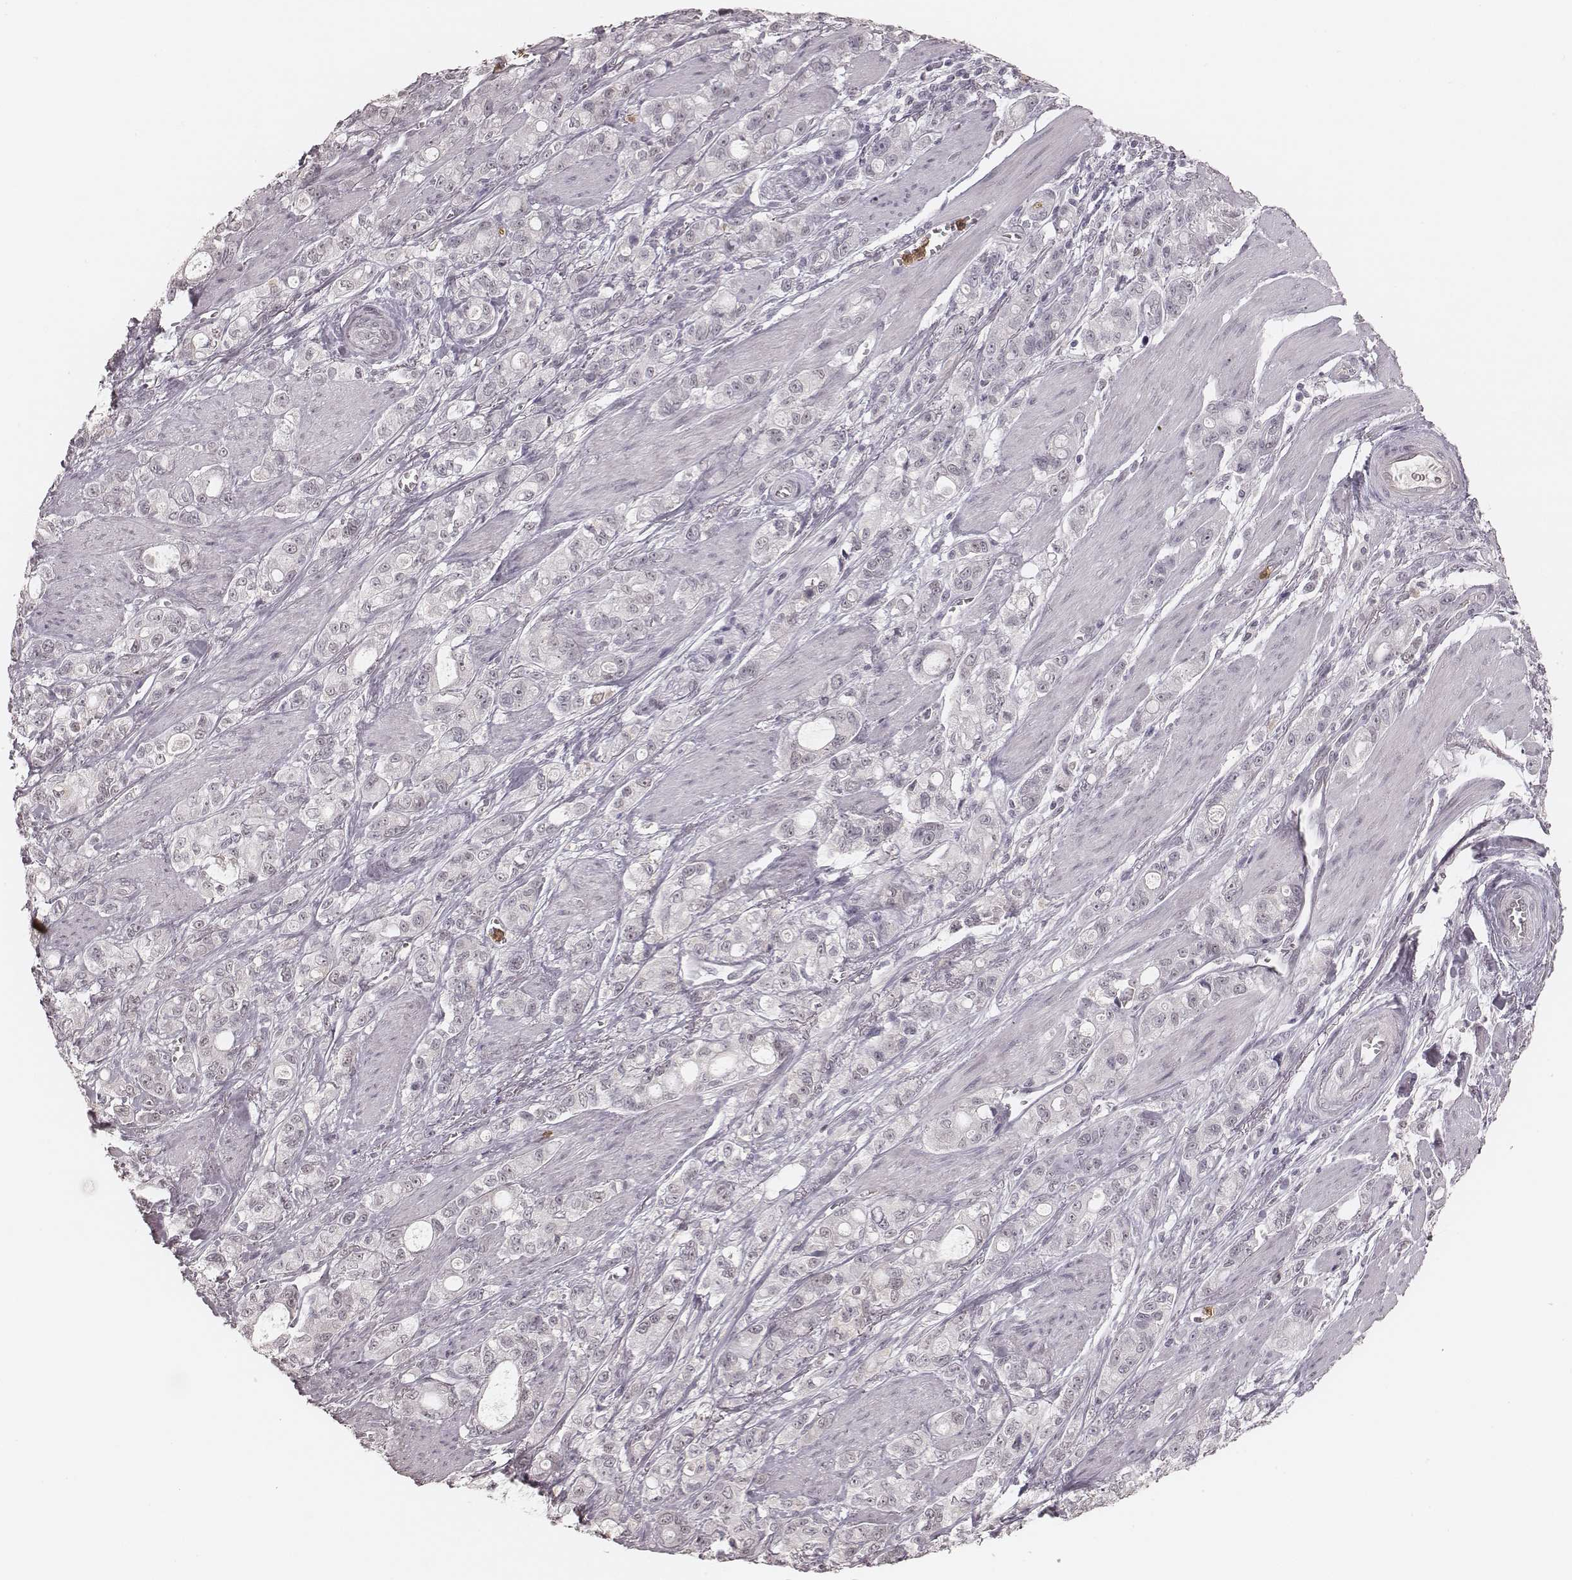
{"staining": {"intensity": "negative", "quantity": "none", "location": "none"}, "tissue": "stomach cancer", "cell_type": "Tumor cells", "image_type": "cancer", "snomed": [{"axis": "morphology", "description": "Adenocarcinoma, NOS"}, {"axis": "topography", "description": "Stomach"}], "caption": "Tumor cells are negative for protein expression in human stomach adenocarcinoma.", "gene": "KITLG", "patient": {"sex": "male", "age": 63}}